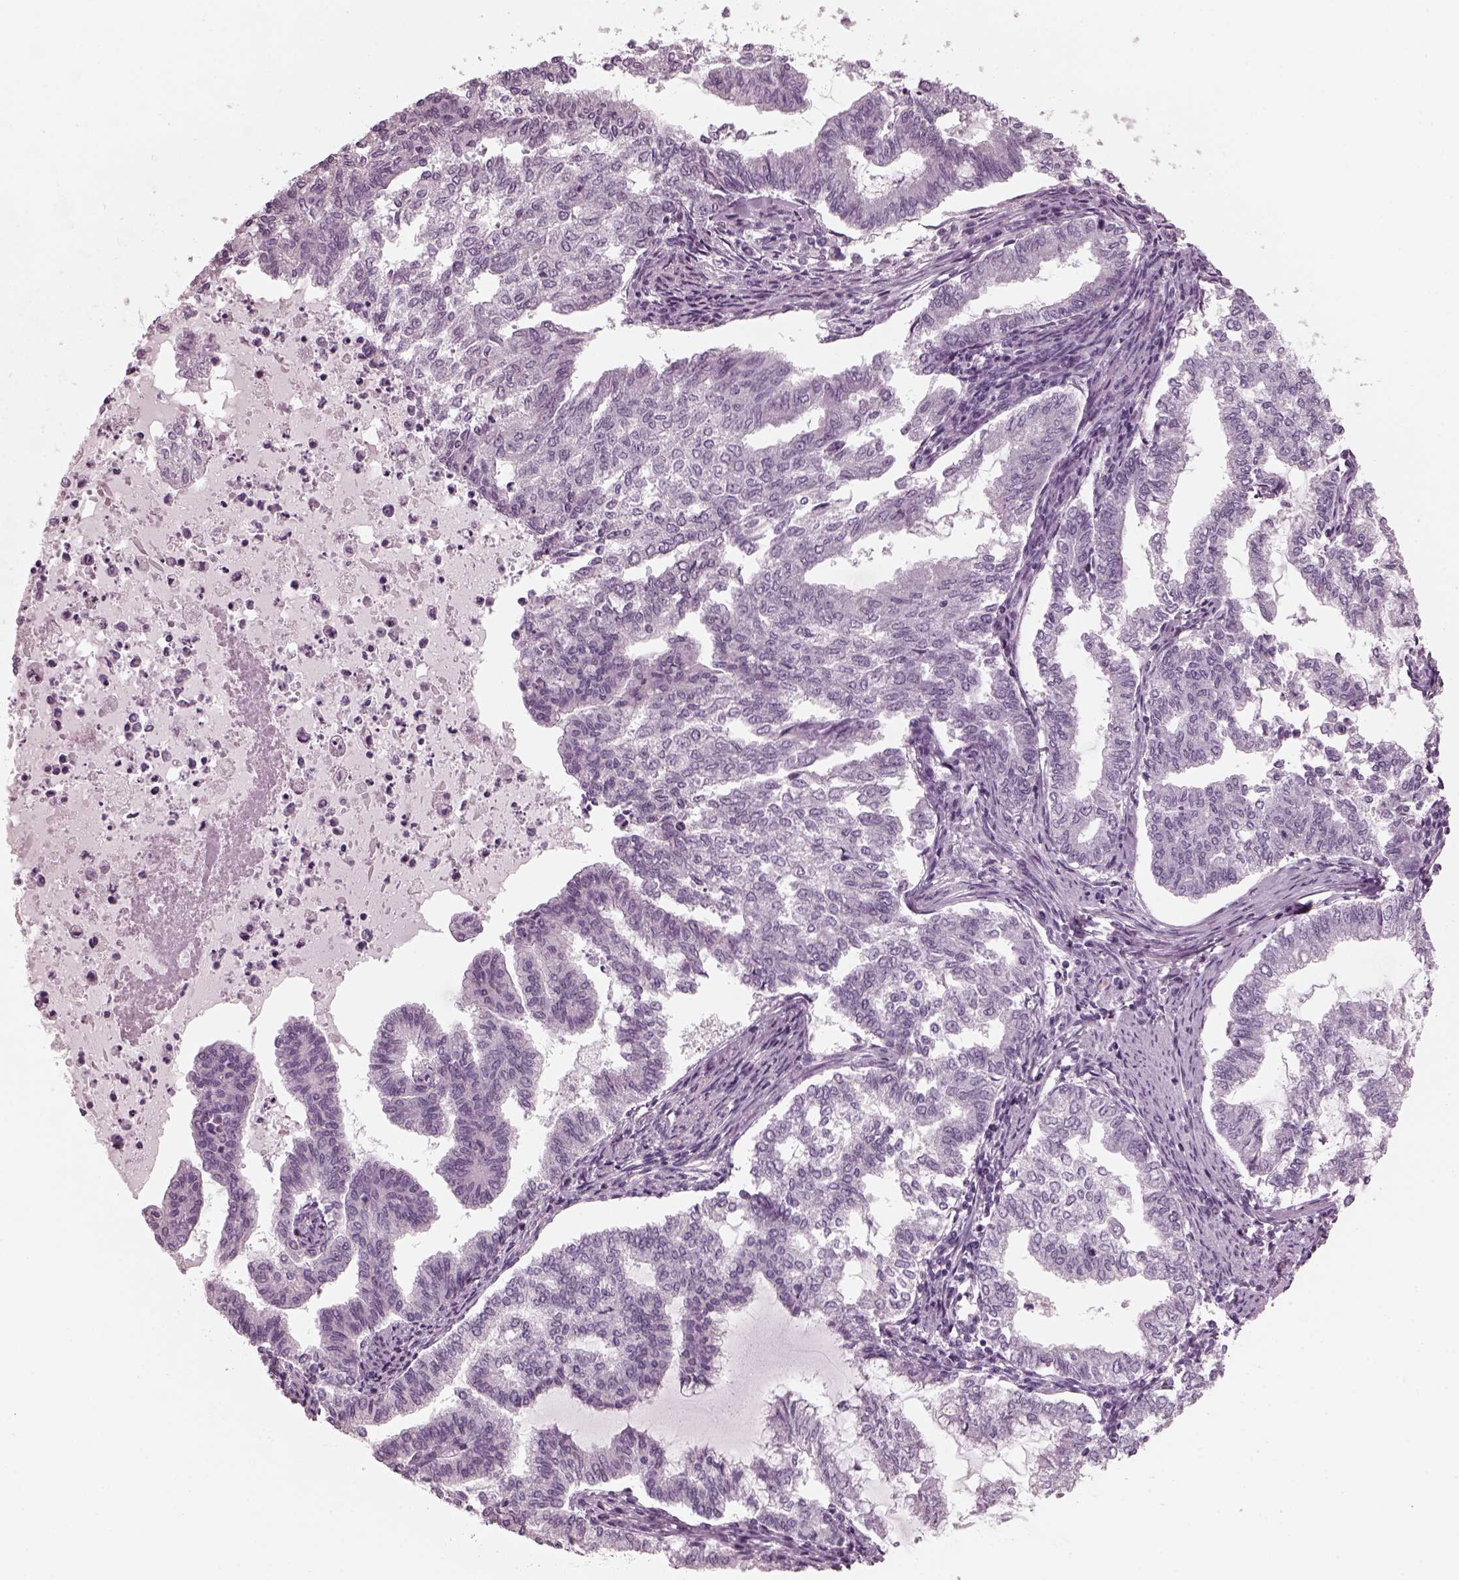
{"staining": {"intensity": "negative", "quantity": "none", "location": "none"}, "tissue": "endometrial cancer", "cell_type": "Tumor cells", "image_type": "cancer", "snomed": [{"axis": "morphology", "description": "Adenocarcinoma, NOS"}, {"axis": "topography", "description": "Endometrium"}], "caption": "A photomicrograph of human endometrial cancer (adenocarcinoma) is negative for staining in tumor cells.", "gene": "RCVRN", "patient": {"sex": "female", "age": 79}}